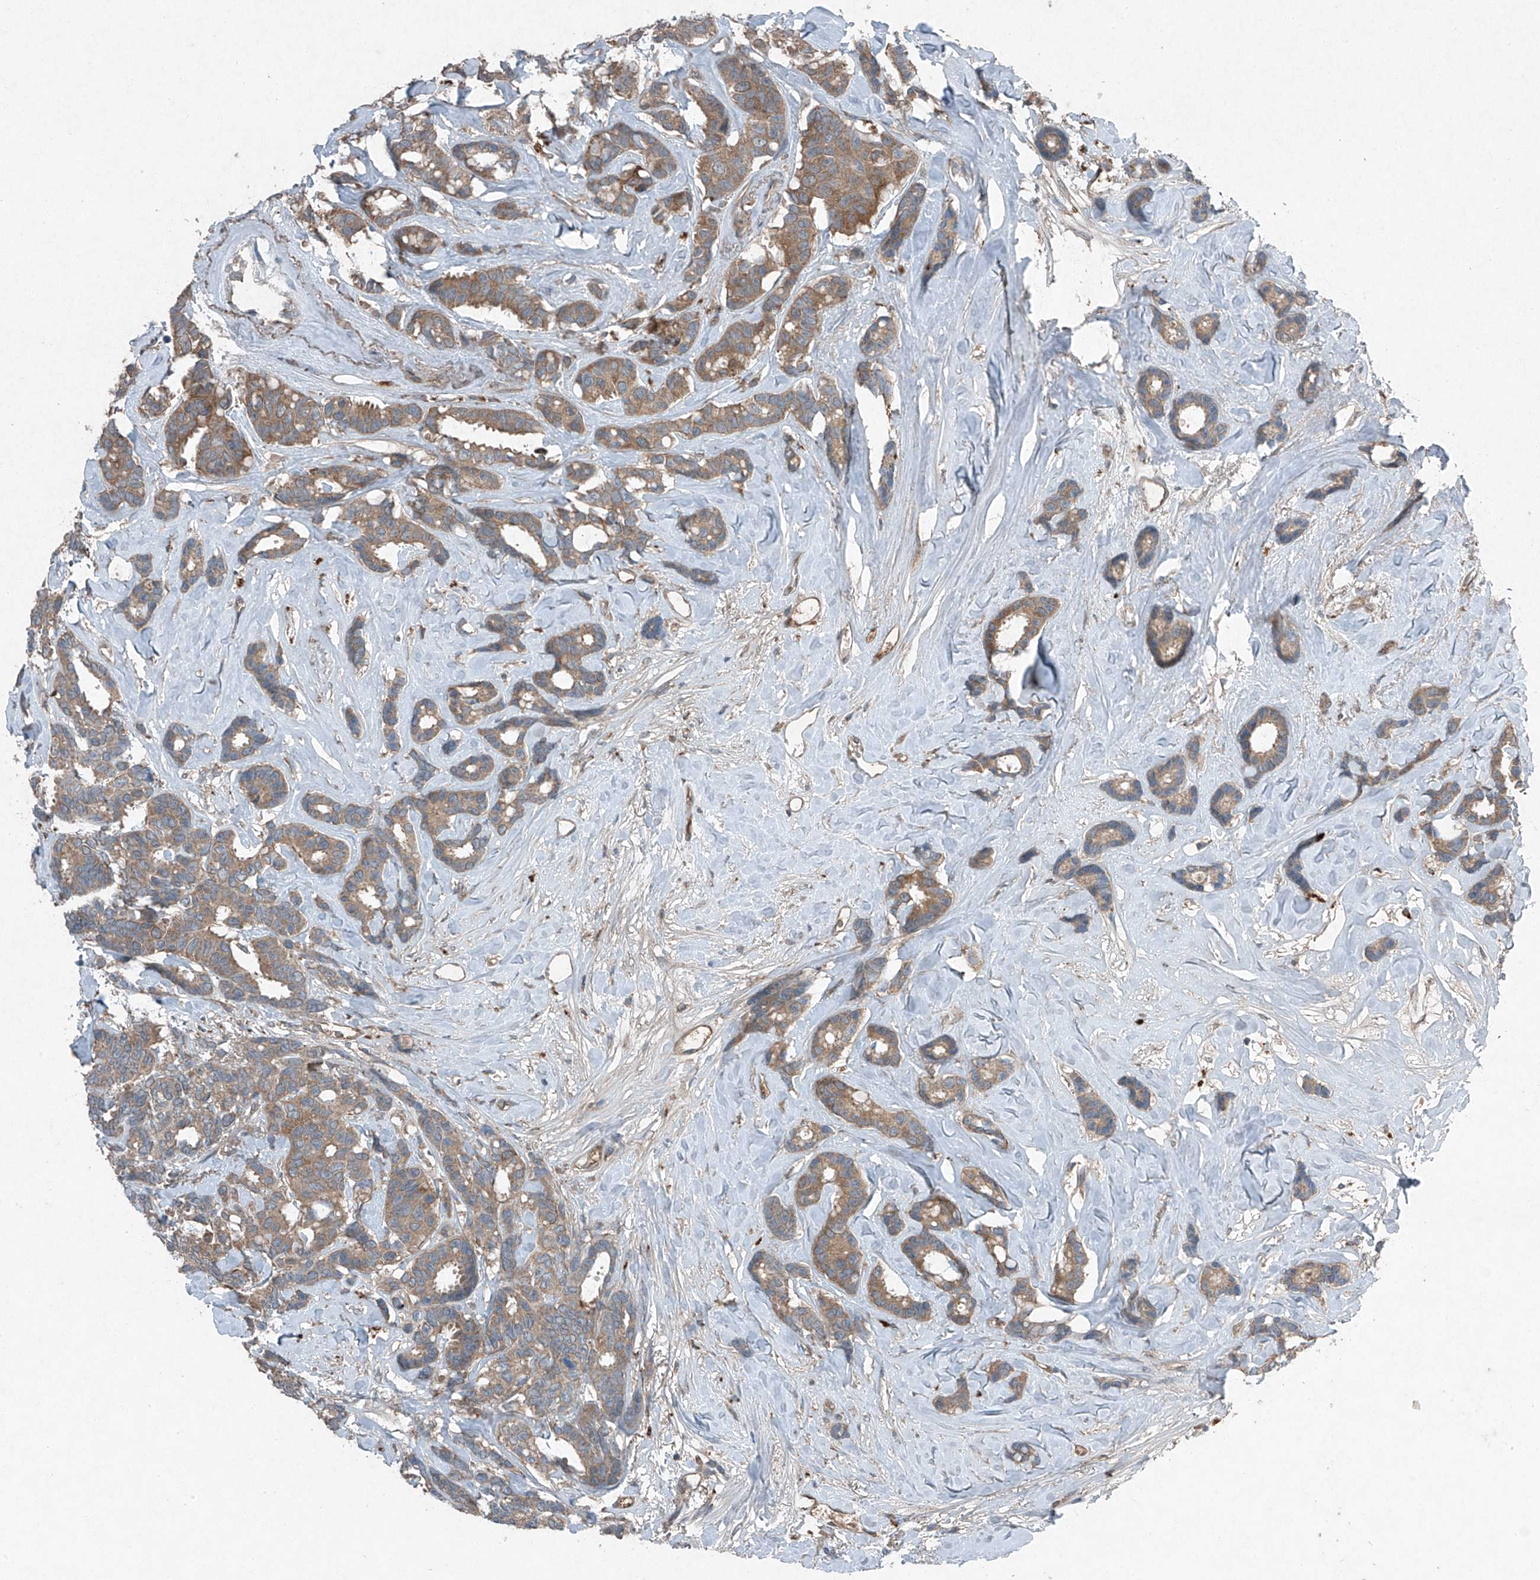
{"staining": {"intensity": "moderate", "quantity": ">75%", "location": "cytoplasmic/membranous"}, "tissue": "breast cancer", "cell_type": "Tumor cells", "image_type": "cancer", "snomed": [{"axis": "morphology", "description": "Duct carcinoma"}, {"axis": "topography", "description": "Breast"}], "caption": "Tumor cells display moderate cytoplasmic/membranous staining in approximately >75% of cells in breast invasive ductal carcinoma. (DAB (3,3'-diaminobenzidine) IHC, brown staining for protein, blue staining for nuclei).", "gene": "FOXRED2", "patient": {"sex": "female", "age": 87}}